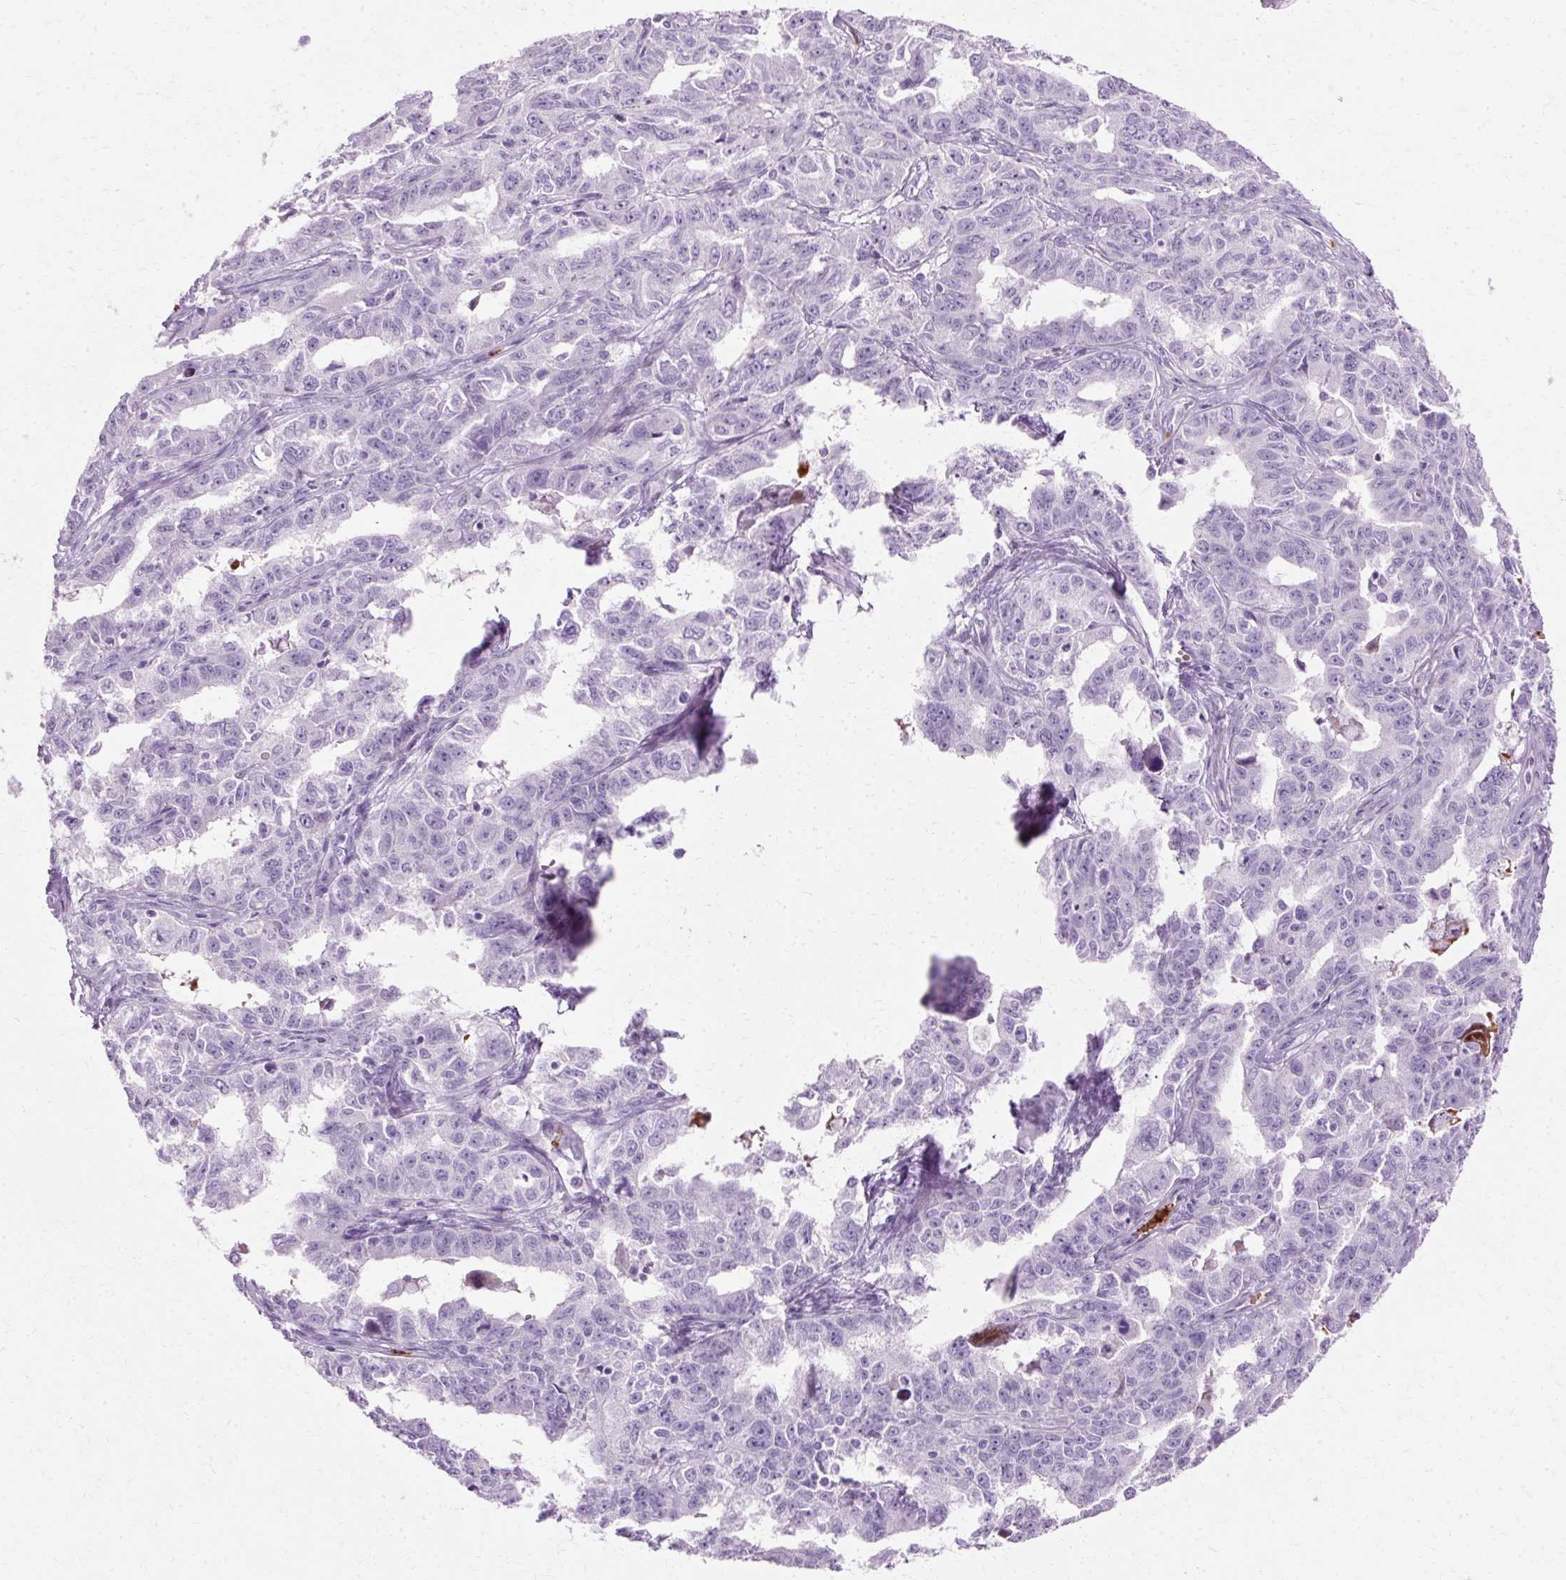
{"staining": {"intensity": "negative", "quantity": "none", "location": "none"}, "tissue": "ovarian cancer", "cell_type": "Tumor cells", "image_type": "cancer", "snomed": [{"axis": "morphology", "description": "Adenocarcinoma, NOS"}, {"axis": "morphology", "description": "Carcinoma, endometroid"}, {"axis": "topography", "description": "Ovary"}], "caption": "Immunohistochemistry (IHC) of human endometroid carcinoma (ovarian) exhibits no expression in tumor cells.", "gene": "DEFA1", "patient": {"sex": "female", "age": 72}}